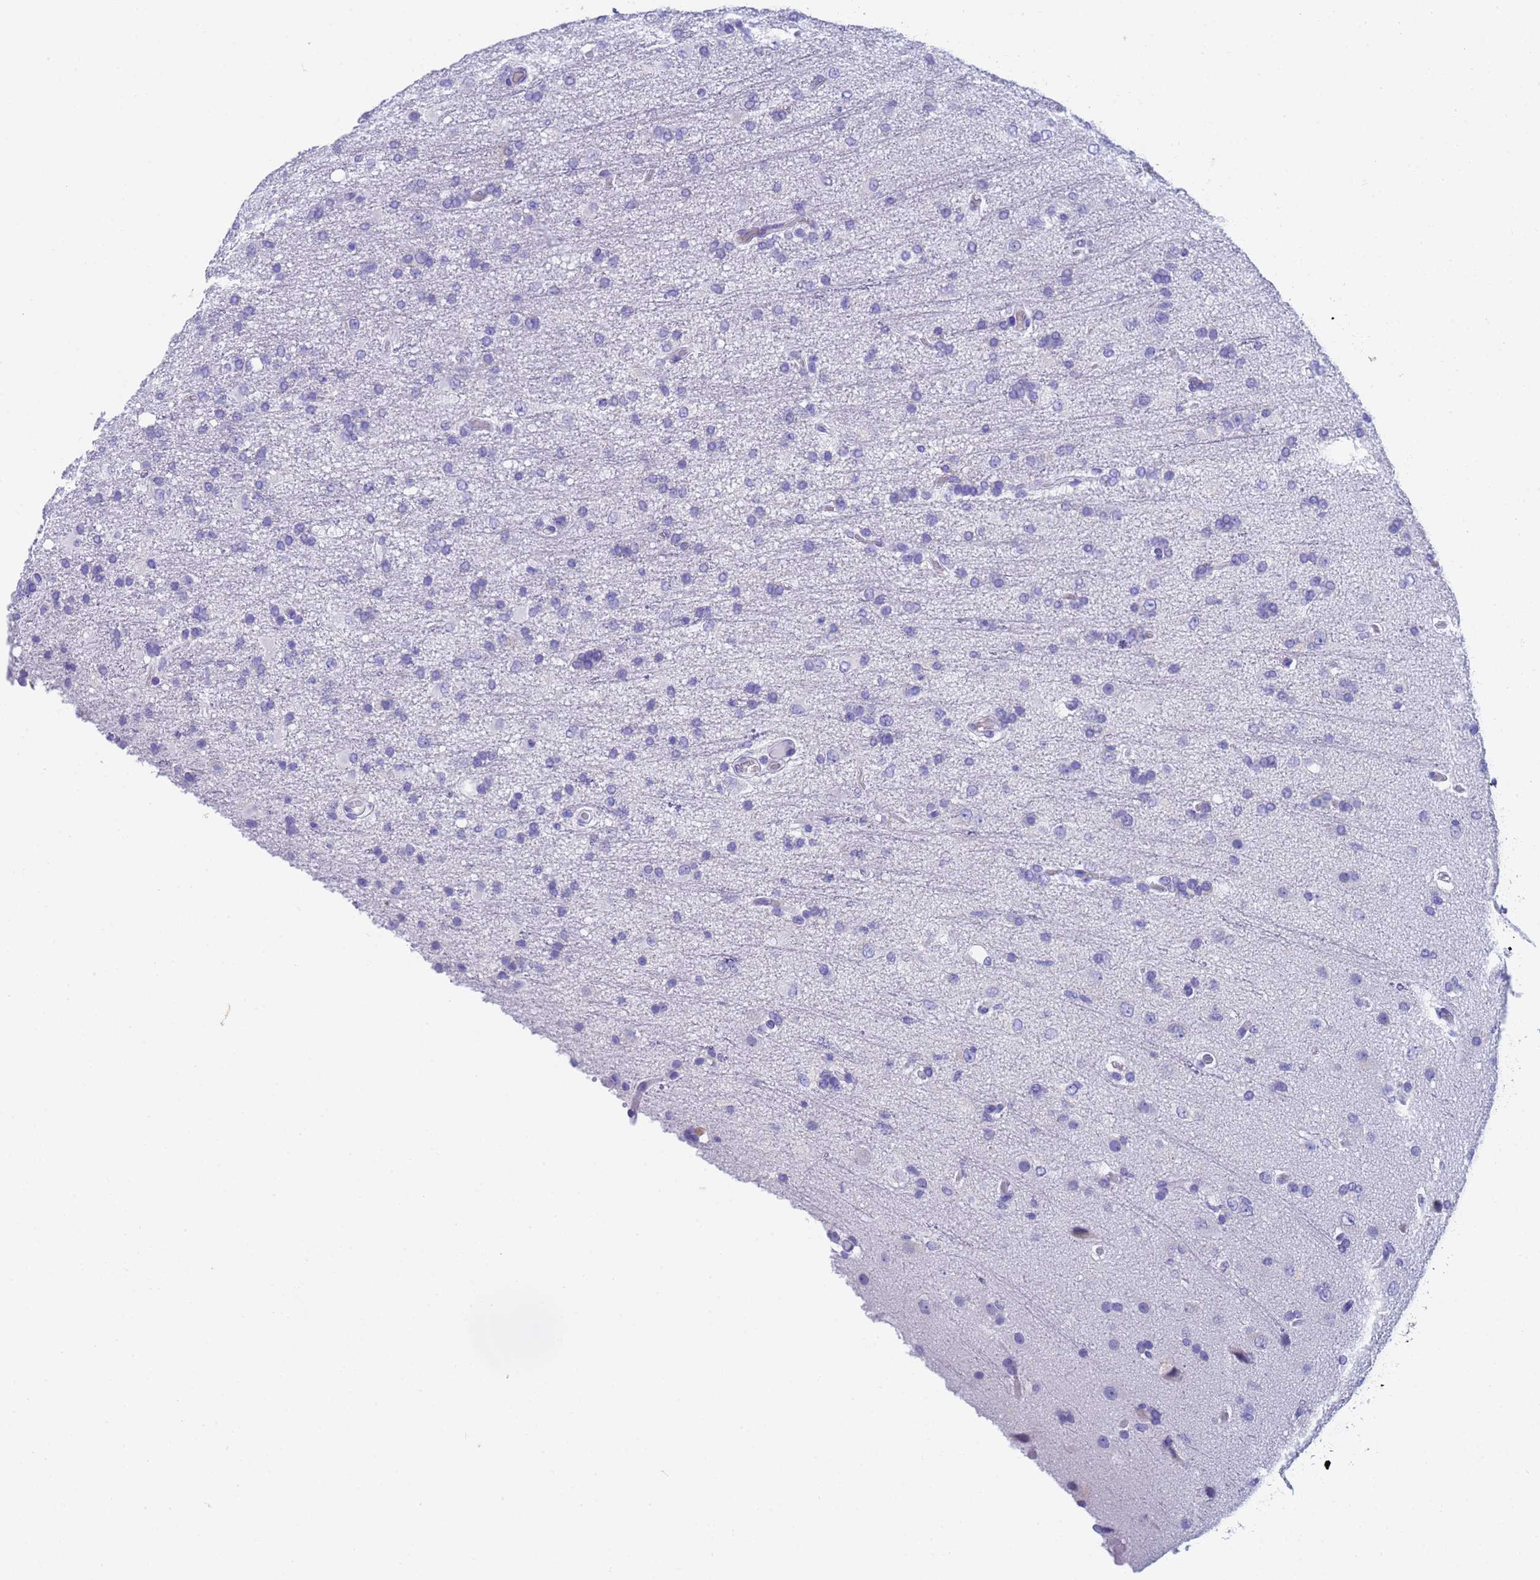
{"staining": {"intensity": "negative", "quantity": "none", "location": "none"}, "tissue": "glioma", "cell_type": "Tumor cells", "image_type": "cancer", "snomed": [{"axis": "morphology", "description": "Glioma, malignant, High grade"}, {"axis": "topography", "description": "Brain"}], "caption": "A micrograph of glioma stained for a protein exhibits no brown staining in tumor cells. (Brightfield microscopy of DAB (3,3'-diaminobenzidine) immunohistochemistry at high magnification).", "gene": "STATH", "patient": {"sex": "female", "age": 74}}